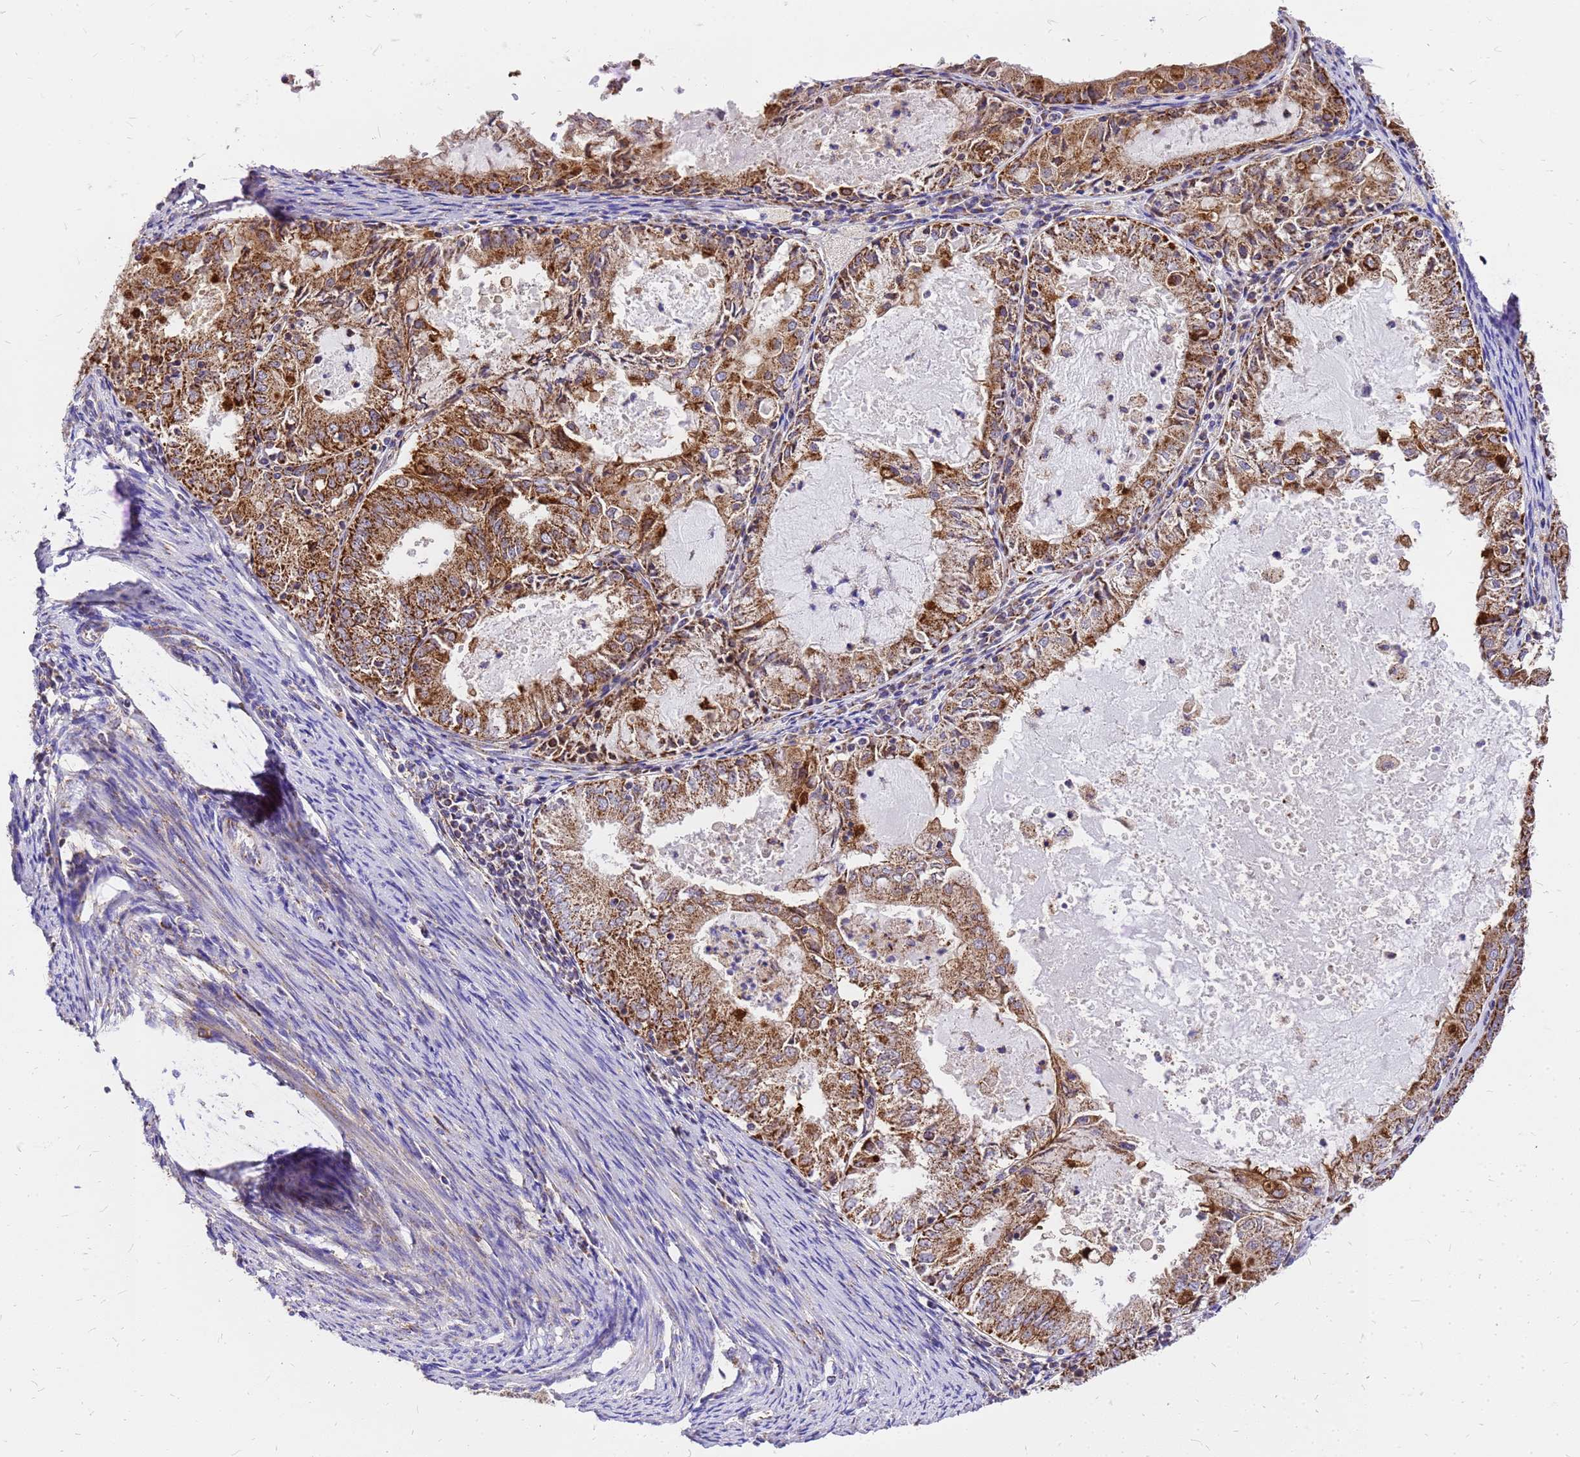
{"staining": {"intensity": "moderate", "quantity": ">75%", "location": "cytoplasmic/membranous"}, "tissue": "endometrial cancer", "cell_type": "Tumor cells", "image_type": "cancer", "snomed": [{"axis": "morphology", "description": "Adenocarcinoma, NOS"}, {"axis": "topography", "description": "Endometrium"}], "caption": "The histopathology image demonstrates a brown stain indicating the presence of a protein in the cytoplasmic/membranous of tumor cells in endometrial adenocarcinoma. (DAB (3,3'-diaminobenzidine) = brown stain, brightfield microscopy at high magnification).", "gene": "MRPS26", "patient": {"sex": "female", "age": 57}}